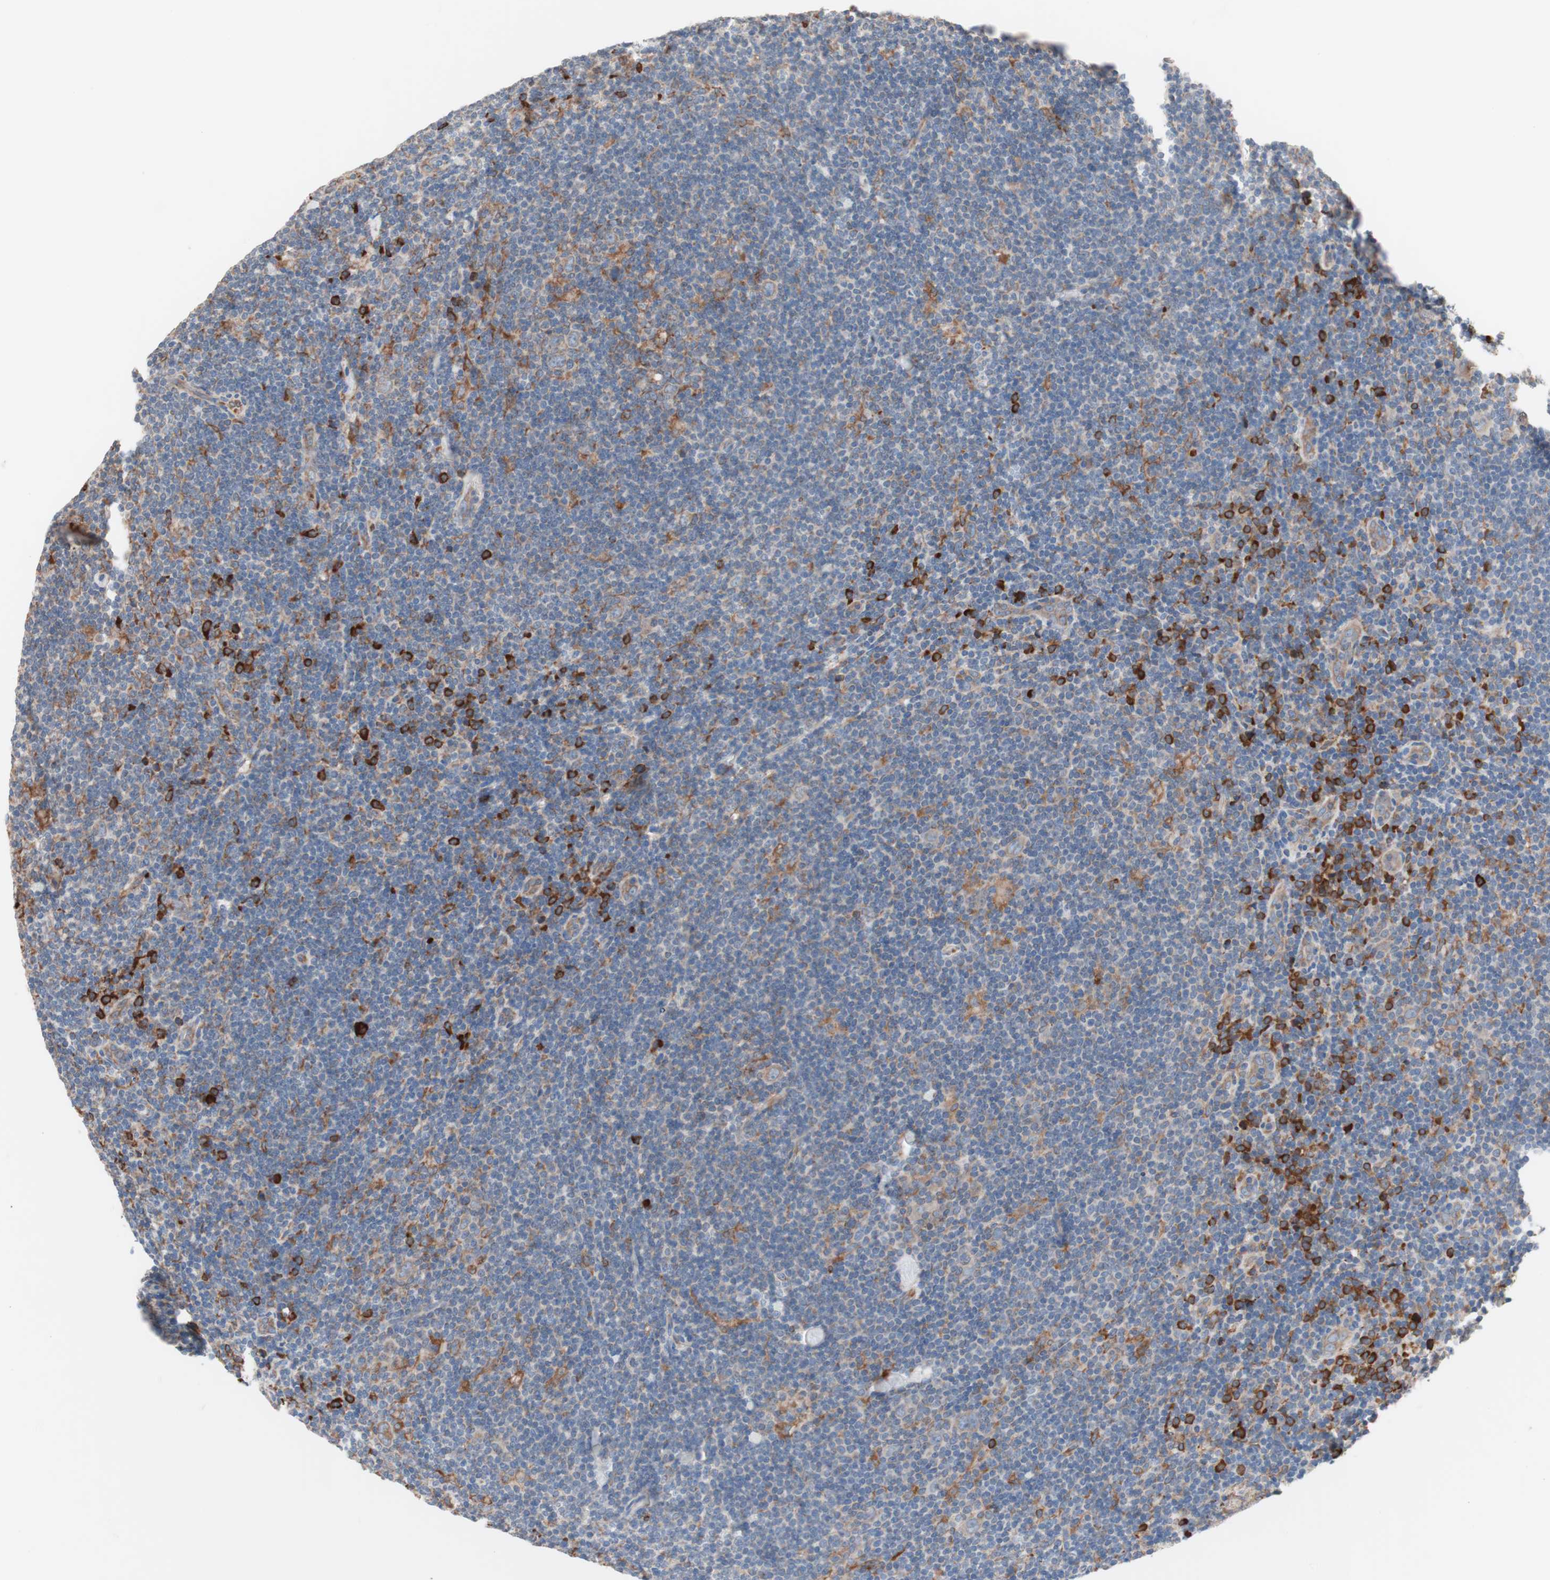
{"staining": {"intensity": "moderate", "quantity": ">75%", "location": "cytoplasmic/membranous"}, "tissue": "lymphoma", "cell_type": "Tumor cells", "image_type": "cancer", "snomed": [{"axis": "morphology", "description": "Hodgkin's disease, NOS"}, {"axis": "topography", "description": "Lymph node"}], "caption": "Protein staining of lymphoma tissue displays moderate cytoplasmic/membranous staining in about >75% of tumor cells.", "gene": "SLC27A4", "patient": {"sex": "female", "age": 57}}